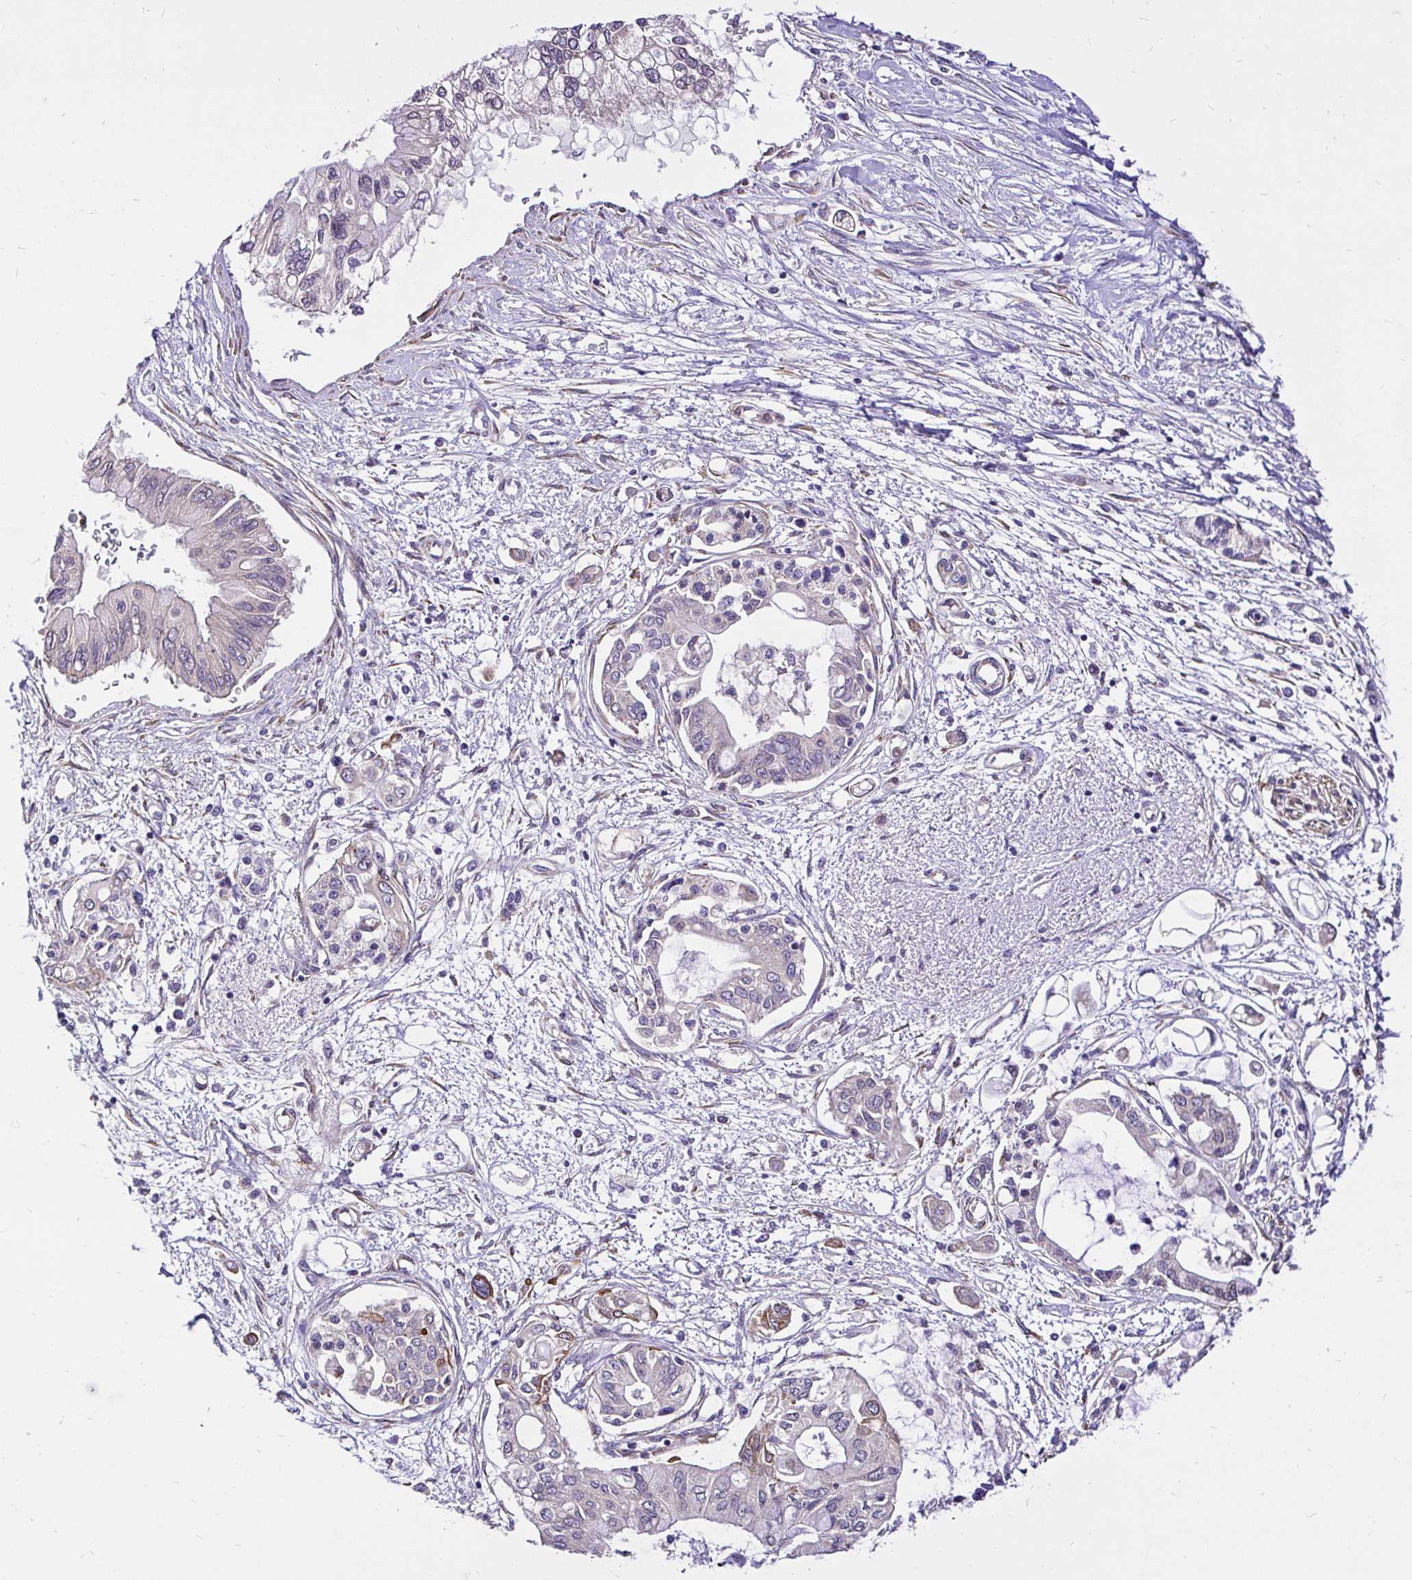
{"staining": {"intensity": "negative", "quantity": "none", "location": "none"}, "tissue": "pancreatic cancer", "cell_type": "Tumor cells", "image_type": "cancer", "snomed": [{"axis": "morphology", "description": "Adenocarcinoma, NOS"}, {"axis": "topography", "description": "Pancreas"}], "caption": "An image of pancreatic cancer (adenocarcinoma) stained for a protein shows no brown staining in tumor cells.", "gene": "CCDC122", "patient": {"sex": "female", "age": 77}}